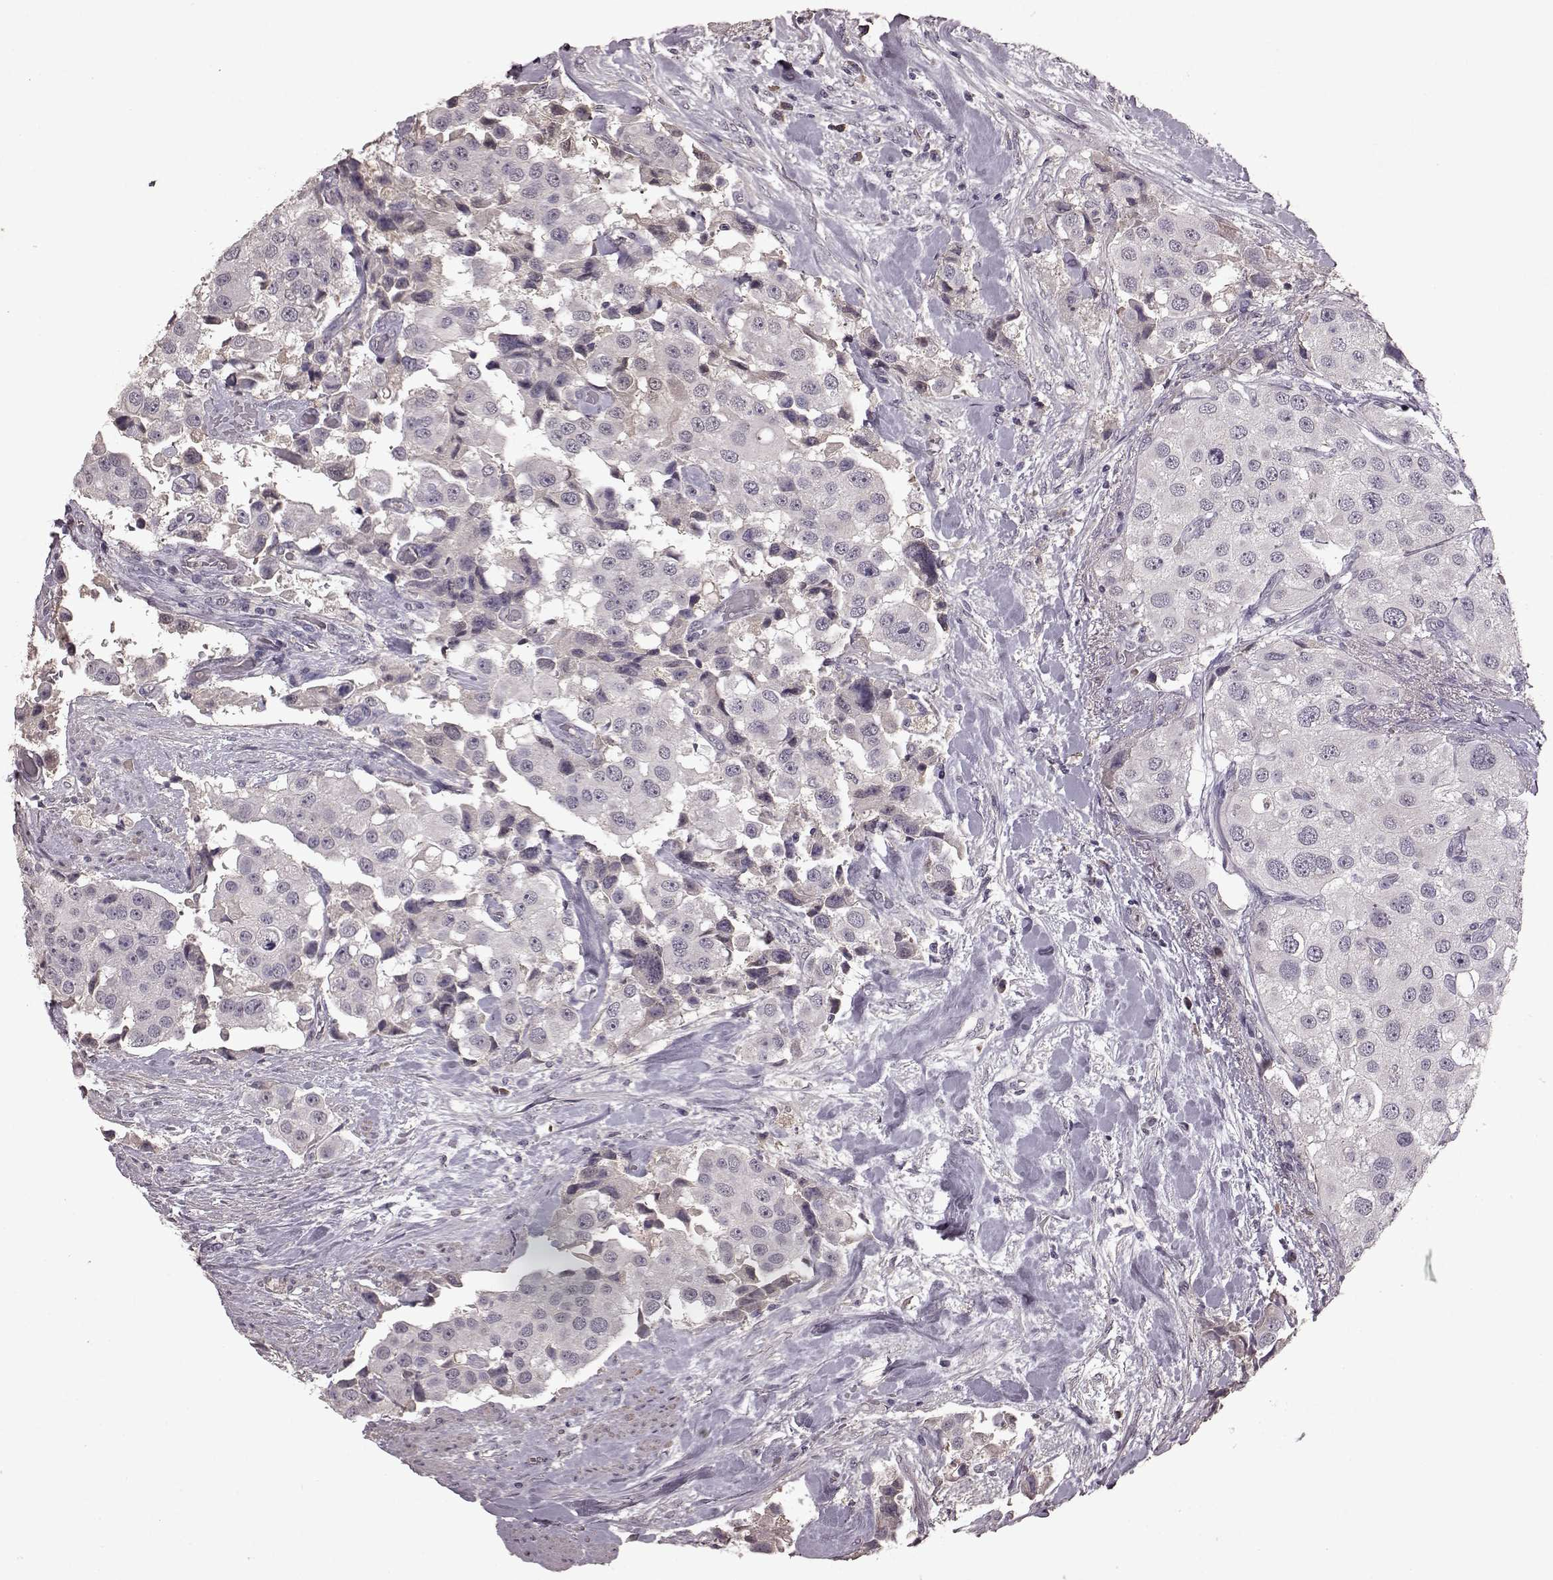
{"staining": {"intensity": "negative", "quantity": "none", "location": "none"}, "tissue": "urothelial cancer", "cell_type": "Tumor cells", "image_type": "cancer", "snomed": [{"axis": "morphology", "description": "Urothelial carcinoma, High grade"}, {"axis": "topography", "description": "Urinary bladder"}], "caption": "Human high-grade urothelial carcinoma stained for a protein using IHC demonstrates no expression in tumor cells.", "gene": "FRRS1L", "patient": {"sex": "female", "age": 64}}